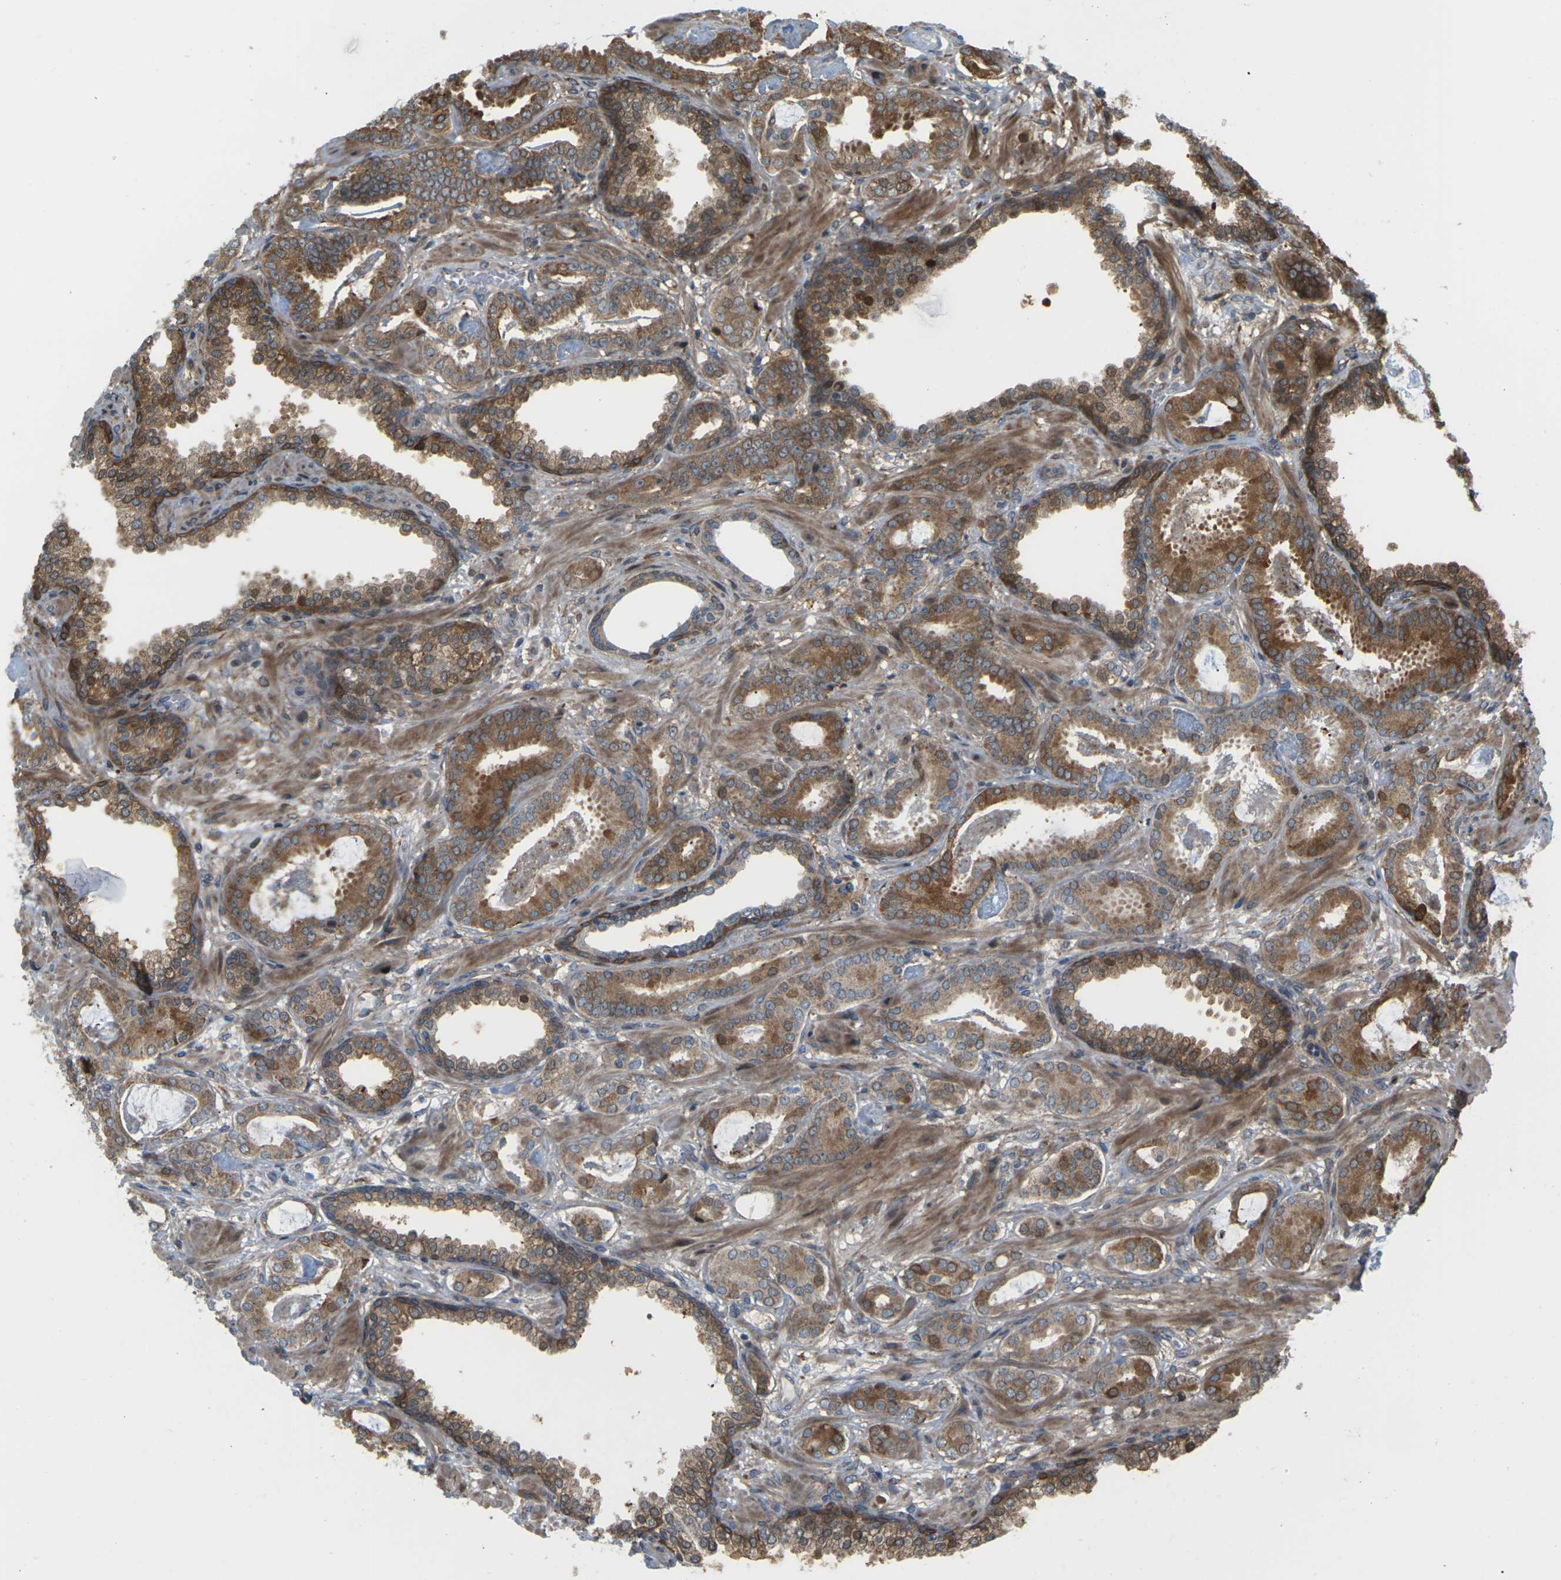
{"staining": {"intensity": "moderate", "quantity": ">75%", "location": "cytoplasmic/membranous,nuclear"}, "tissue": "prostate cancer", "cell_type": "Tumor cells", "image_type": "cancer", "snomed": [{"axis": "morphology", "description": "Adenocarcinoma, Low grade"}, {"axis": "topography", "description": "Prostate"}], "caption": "Prostate adenocarcinoma (low-grade) stained with DAB IHC shows medium levels of moderate cytoplasmic/membranous and nuclear positivity in about >75% of tumor cells.", "gene": "ROBO1", "patient": {"sex": "male", "age": 53}}